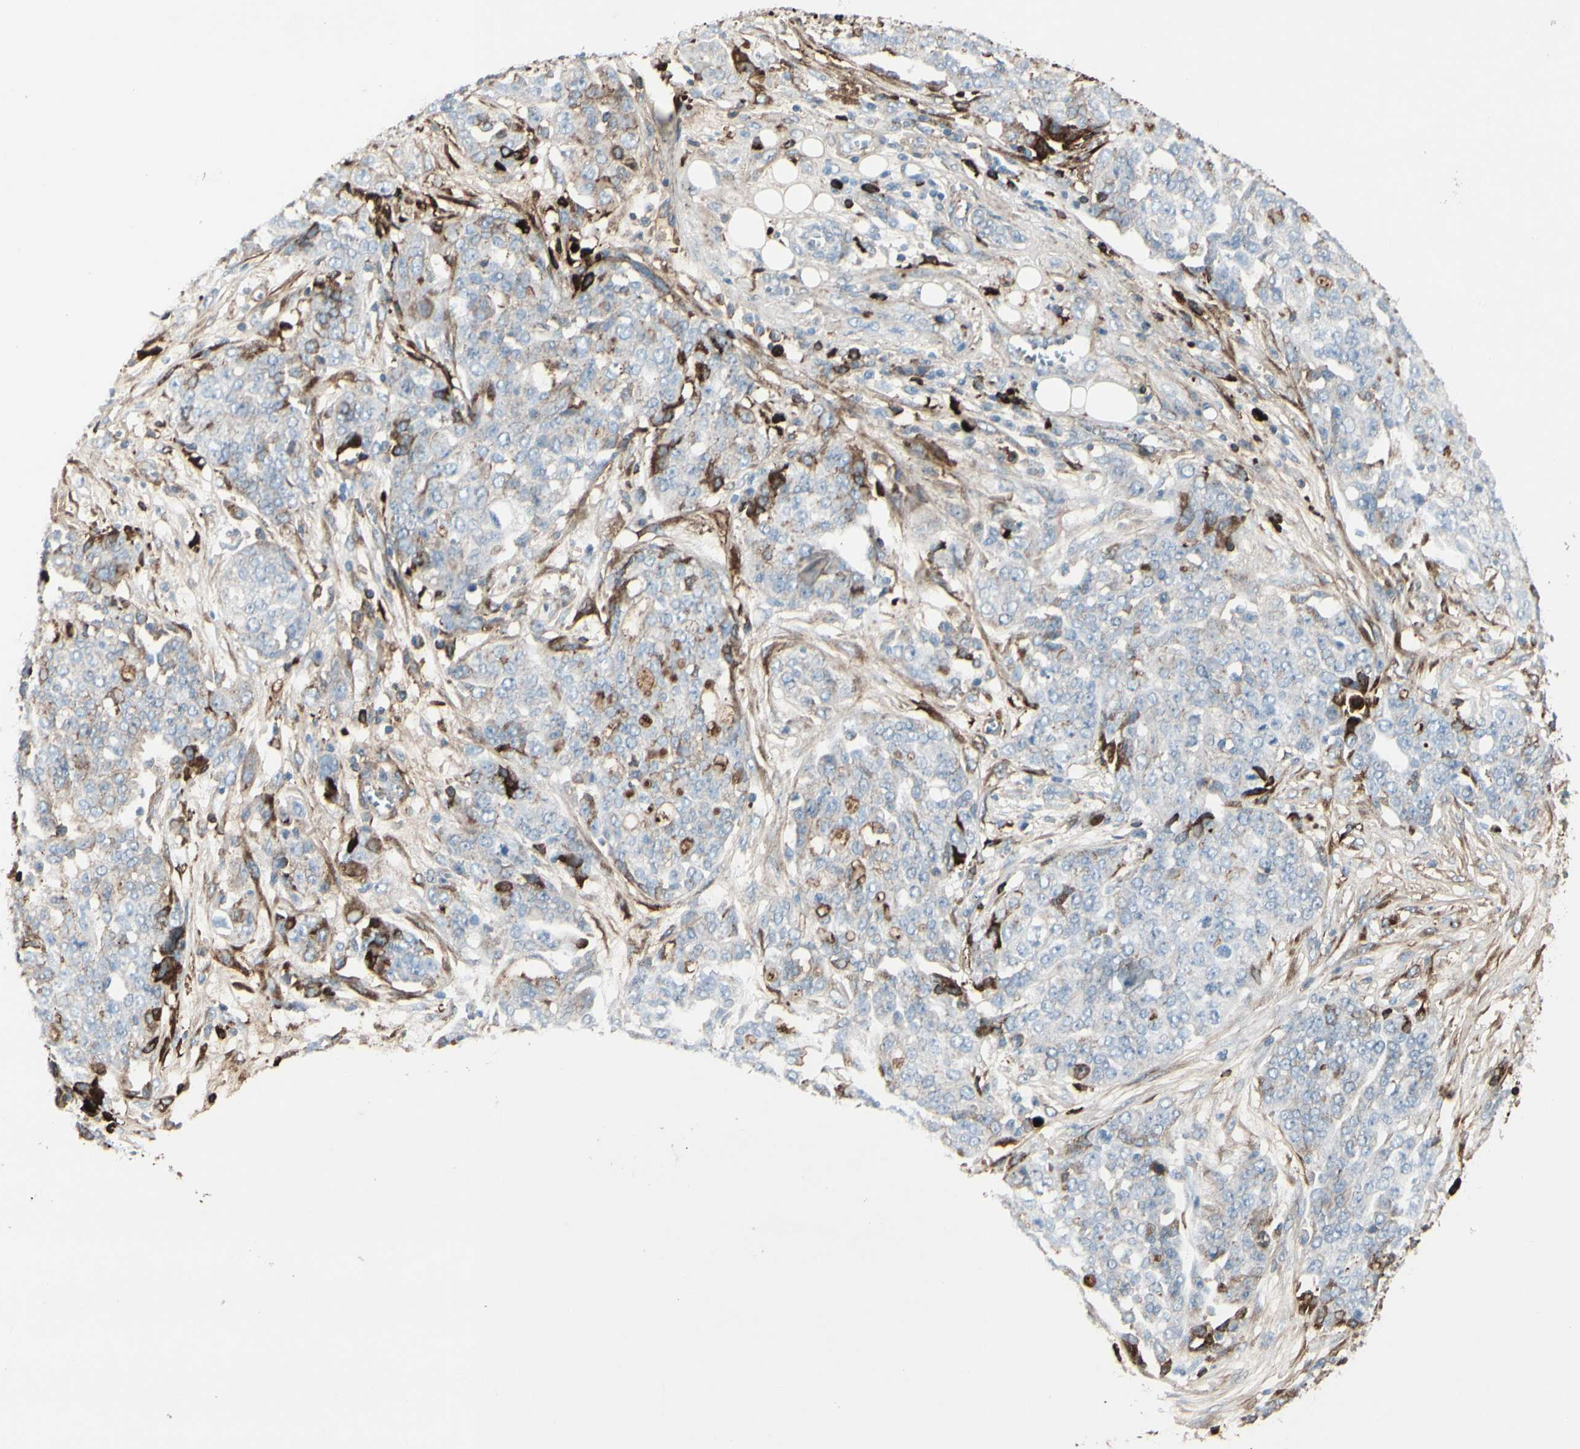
{"staining": {"intensity": "weak", "quantity": "<25%", "location": "cytoplasmic/membranous"}, "tissue": "ovarian cancer", "cell_type": "Tumor cells", "image_type": "cancer", "snomed": [{"axis": "morphology", "description": "Cystadenocarcinoma, serous, NOS"}, {"axis": "topography", "description": "Soft tissue"}, {"axis": "topography", "description": "Ovary"}], "caption": "High power microscopy photomicrograph of an immunohistochemistry (IHC) image of ovarian cancer, revealing no significant expression in tumor cells.", "gene": "IGHG1", "patient": {"sex": "female", "age": 57}}